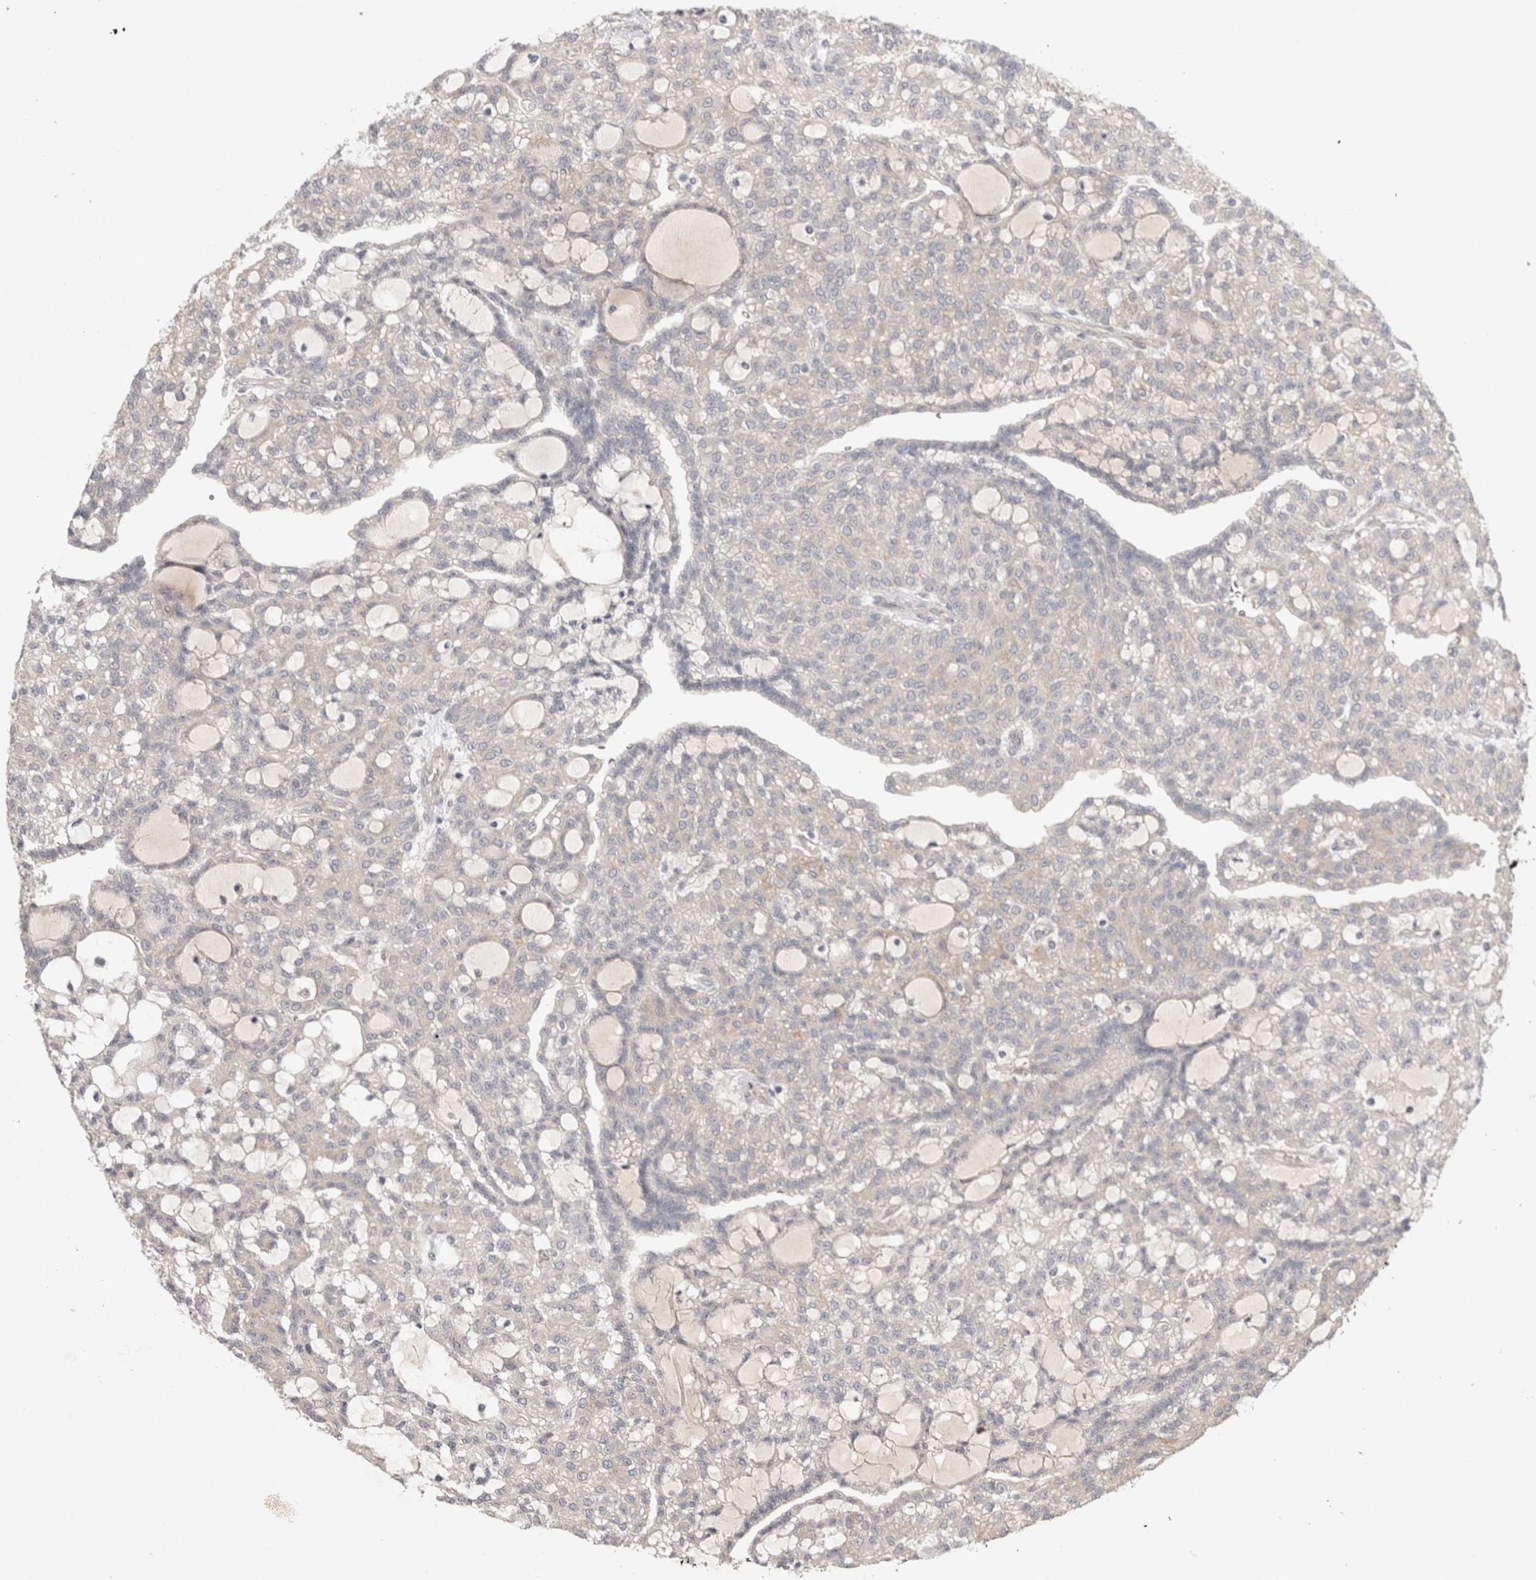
{"staining": {"intensity": "negative", "quantity": "none", "location": "none"}, "tissue": "renal cancer", "cell_type": "Tumor cells", "image_type": "cancer", "snomed": [{"axis": "morphology", "description": "Adenocarcinoma, NOS"}, {"axis": "topography", "description": "Kidney"}], "caption": "Immunohistochemistry (IHC) image of neoplastic tissue: renal cancer (adenocarcinoma) stained with DAB (3,3'-diaminobenzidine) displays no significant protein staining in tumor cells.", "gene": "BZW2", "patient": {"sex": "male", "age": 63}}